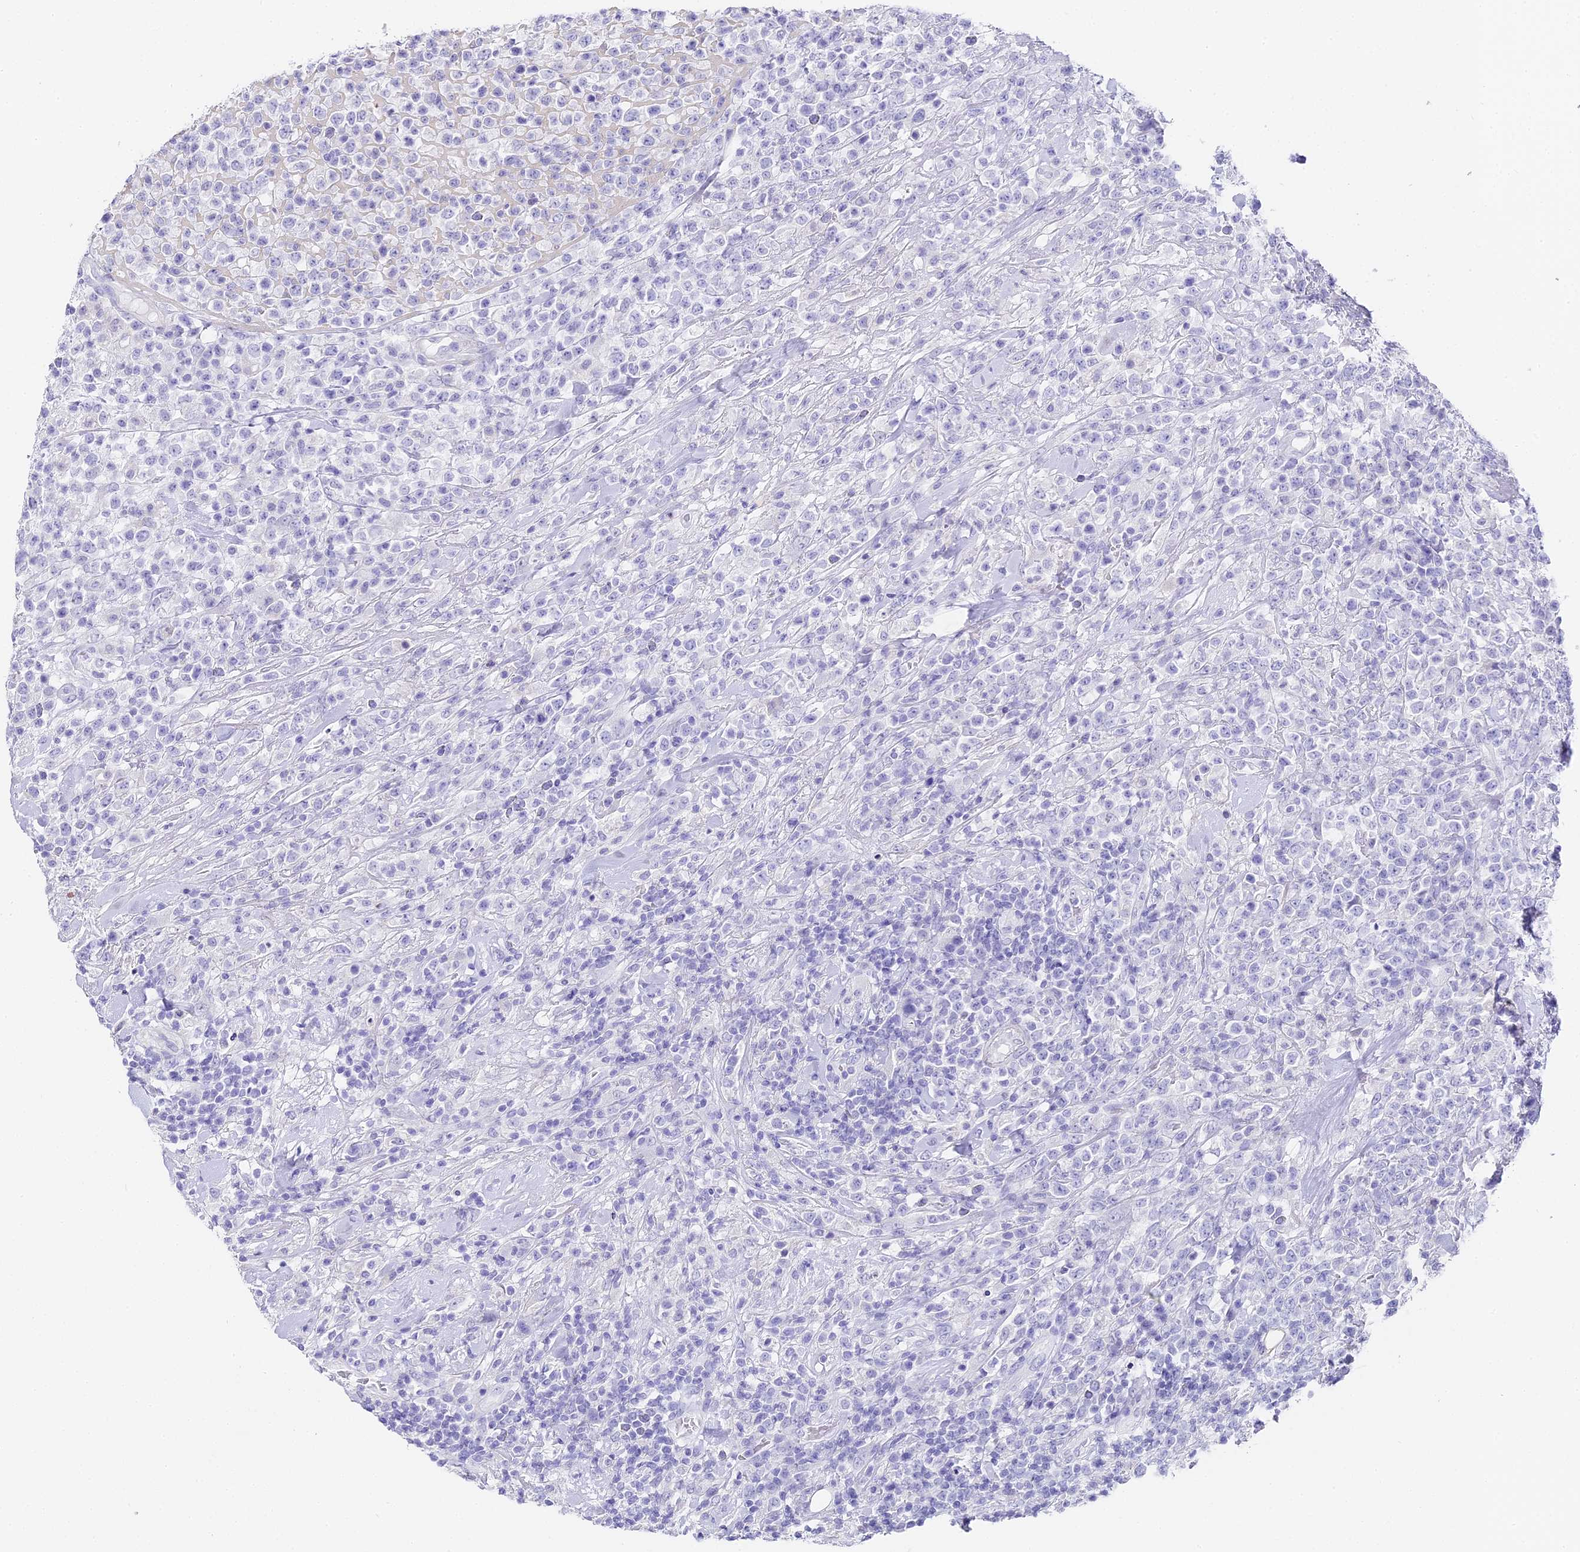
{"staining": {"intensity": "negative", "quantity": "none", "location": "none"}, "tissue": "lymphoma", "cell_type": "Tumor cells", "image_type": "cancer", "snomed": [{"axis": "morphology", "description": "Malignant lymphoma, non-Hodgkin's type, High grade"}, {"axis": "topography", "description": "Colon"}], "caption": "IHC image of lymphoma stained for a protein (brown), which shows no positivity in tumor cells.", "gene": "ABHD14A-ACY1", "patient": {"sex": "female", "age": 53}}